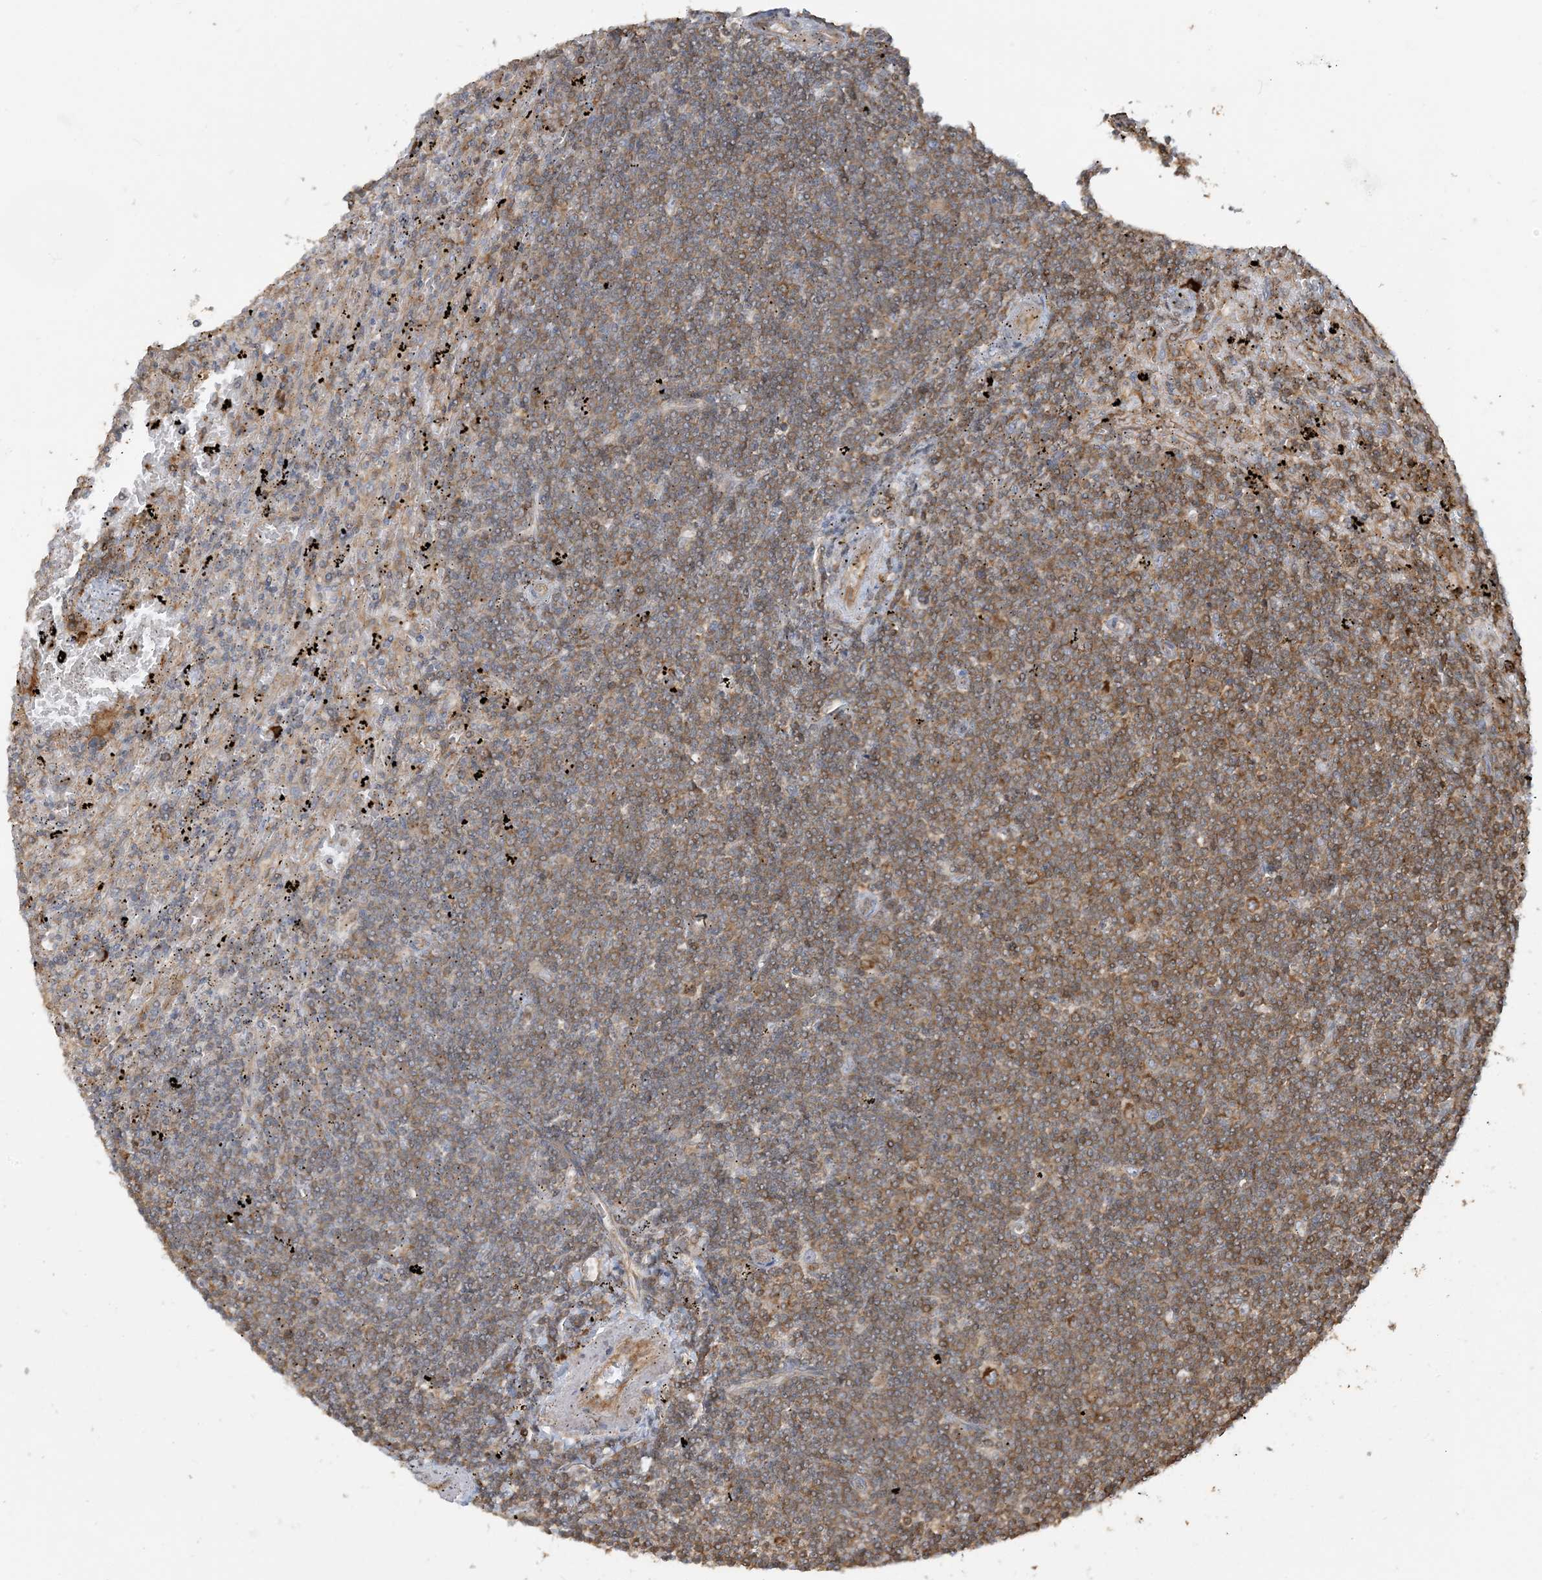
{"staining": {"intensity": "moderate", "quantity": "25%-75%", "location": "cytoplasmic/membranous"}, "tissue": "lymphoma", "cell_type": "Tumor cells", "image_type": "cancer", "snomed": [{"axis": "morphology", "description": "Malignant lymphoma, non-Hodgkin's type, Low grade"}, {"axis": "topography", "description": "Spleen"}], "caption": "Lymphoma tissue displays moderate cytoplasmic/membranous positivity in approximately 25%-75% of tumor cells, visualized by immunohistochemistry.", "gene": "SRP72", "patient": {"sex": "male", "age": 76}}